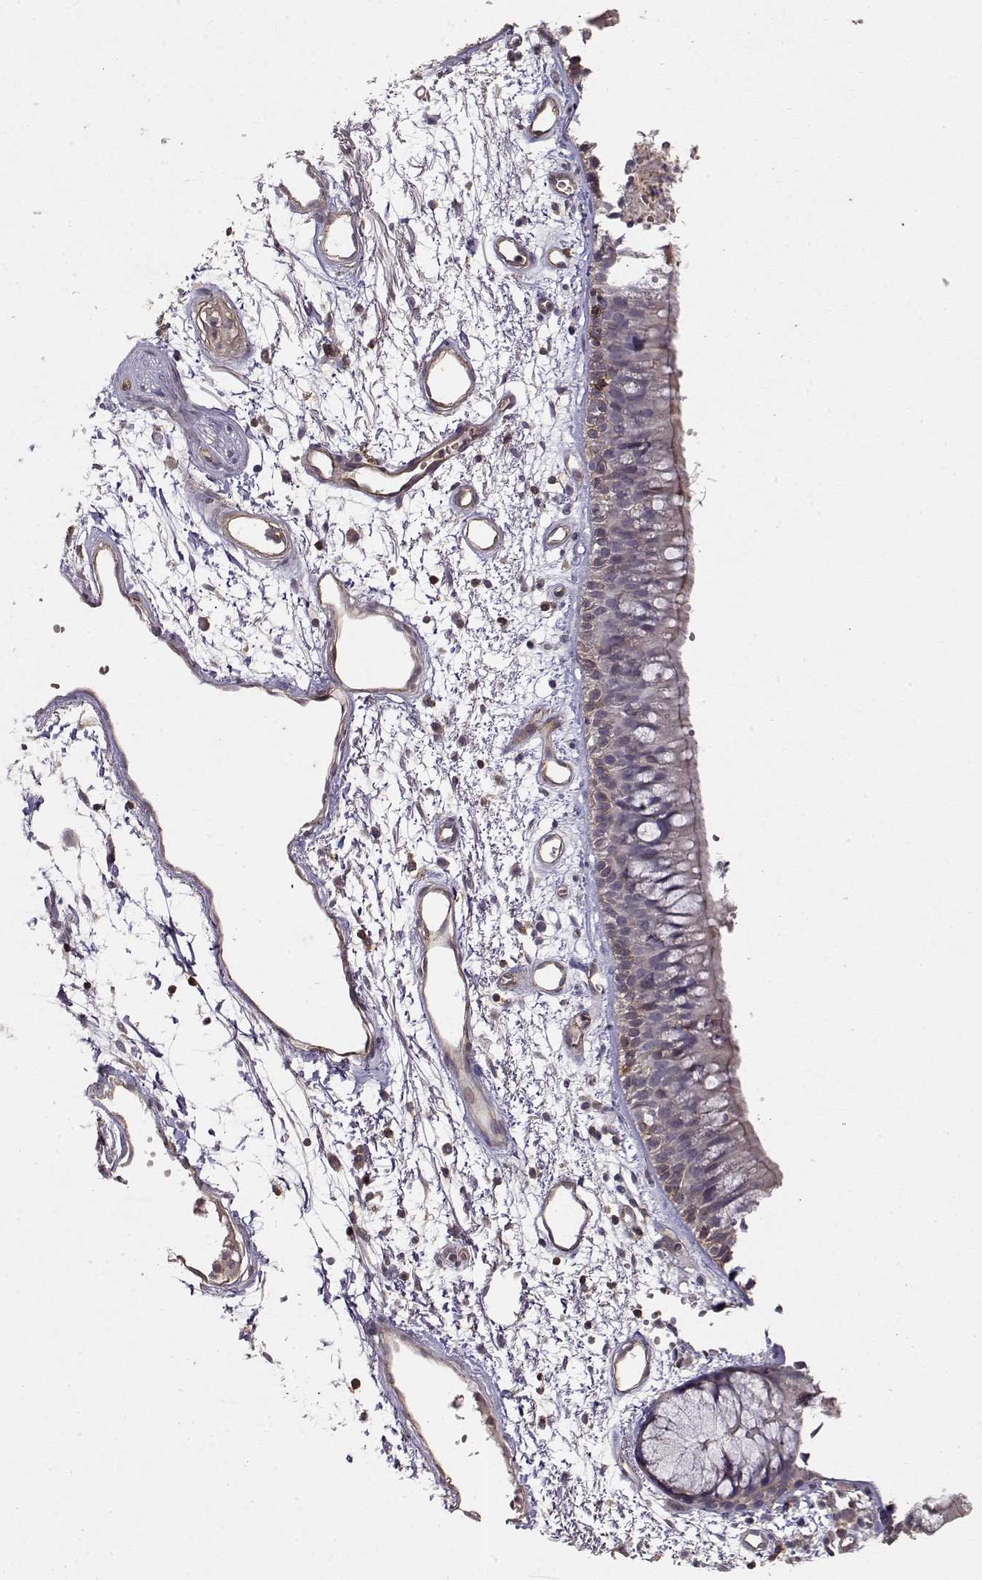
{"staining": {"intensity": "weak", "quantity": "<25%", "location": "cytoplasmic/membranous"}, "tissue": "bronchus", "cell_type": "Respiratory epithelial cells", "image_type": "normal", "snomed": [{"axis": "morphology", "description": "Normal tissue, NOS"}, {"axis": "morphology", "description": "Squamous cell carcinoma, NOS"}, {"axis": "topography", "description": "Cartilage tissue"}, {"axis": "topography", "description": "Bronchus"}, {"axis": "topography", "description": "Lung"}], "caption": "This is a image of immunohistochemistry staining of normal bronchus, which shows no positivity in respiratory epithelial cells. (DAB (3,3'-diaminobenzidine) immunohistochemistry with hematoxylin counter stain).", "gene": "IFITM1", "patient": {"sex": "male", "age": 66}}